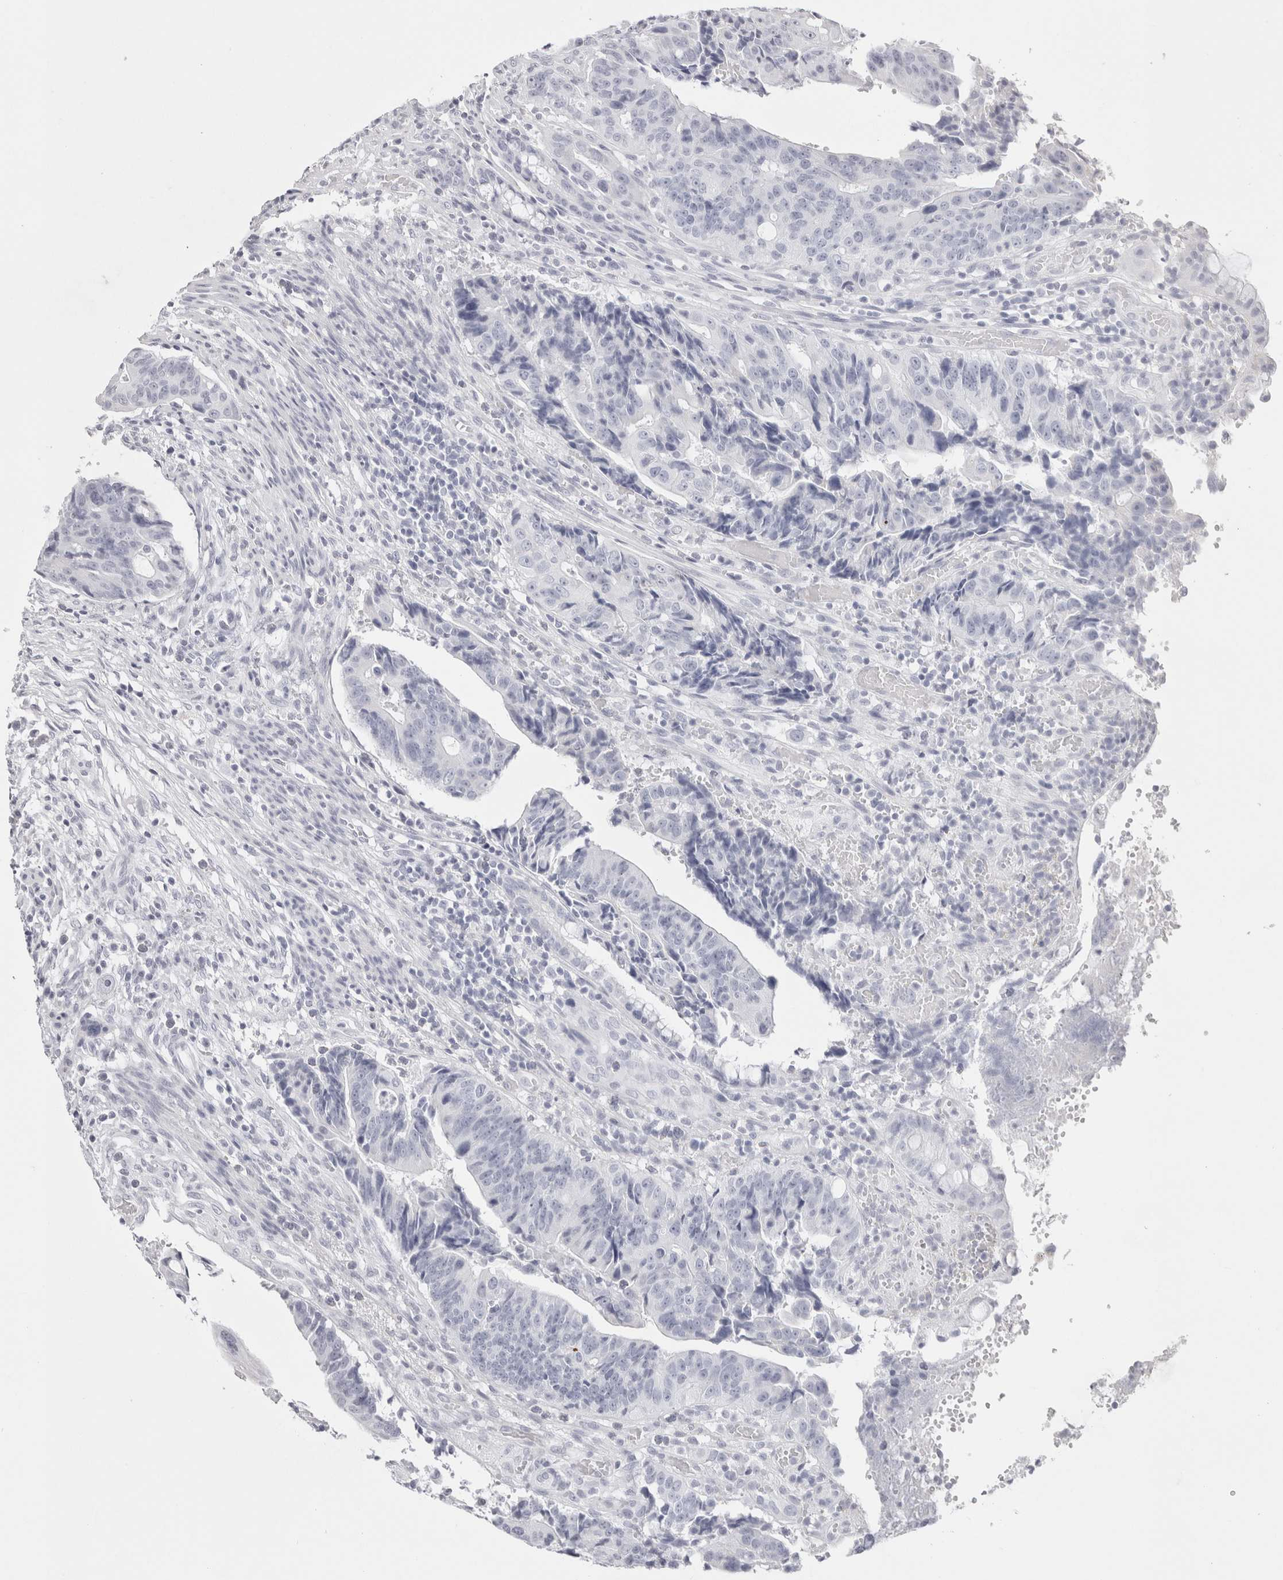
{"staining": {"intensity": "negative", "quantity": "none", "location": "none"}, "tissue": "colorectal cancer", "cell_type": "Tumor cells", "image_type": "cancer", "snomed": [{"axis": "morphology", "description": "Adenocarcinoma, NOS"}, {"axis": "topography", "description": "Colon"}], "caption": "IHC micrograph of human colorectal cancer (adenocarcinoma) stained for a protein (brown), which displays no positivity in tumor cells.", "gene": "GARIN1A", "patient": {"sex": "female", "age": 57}}